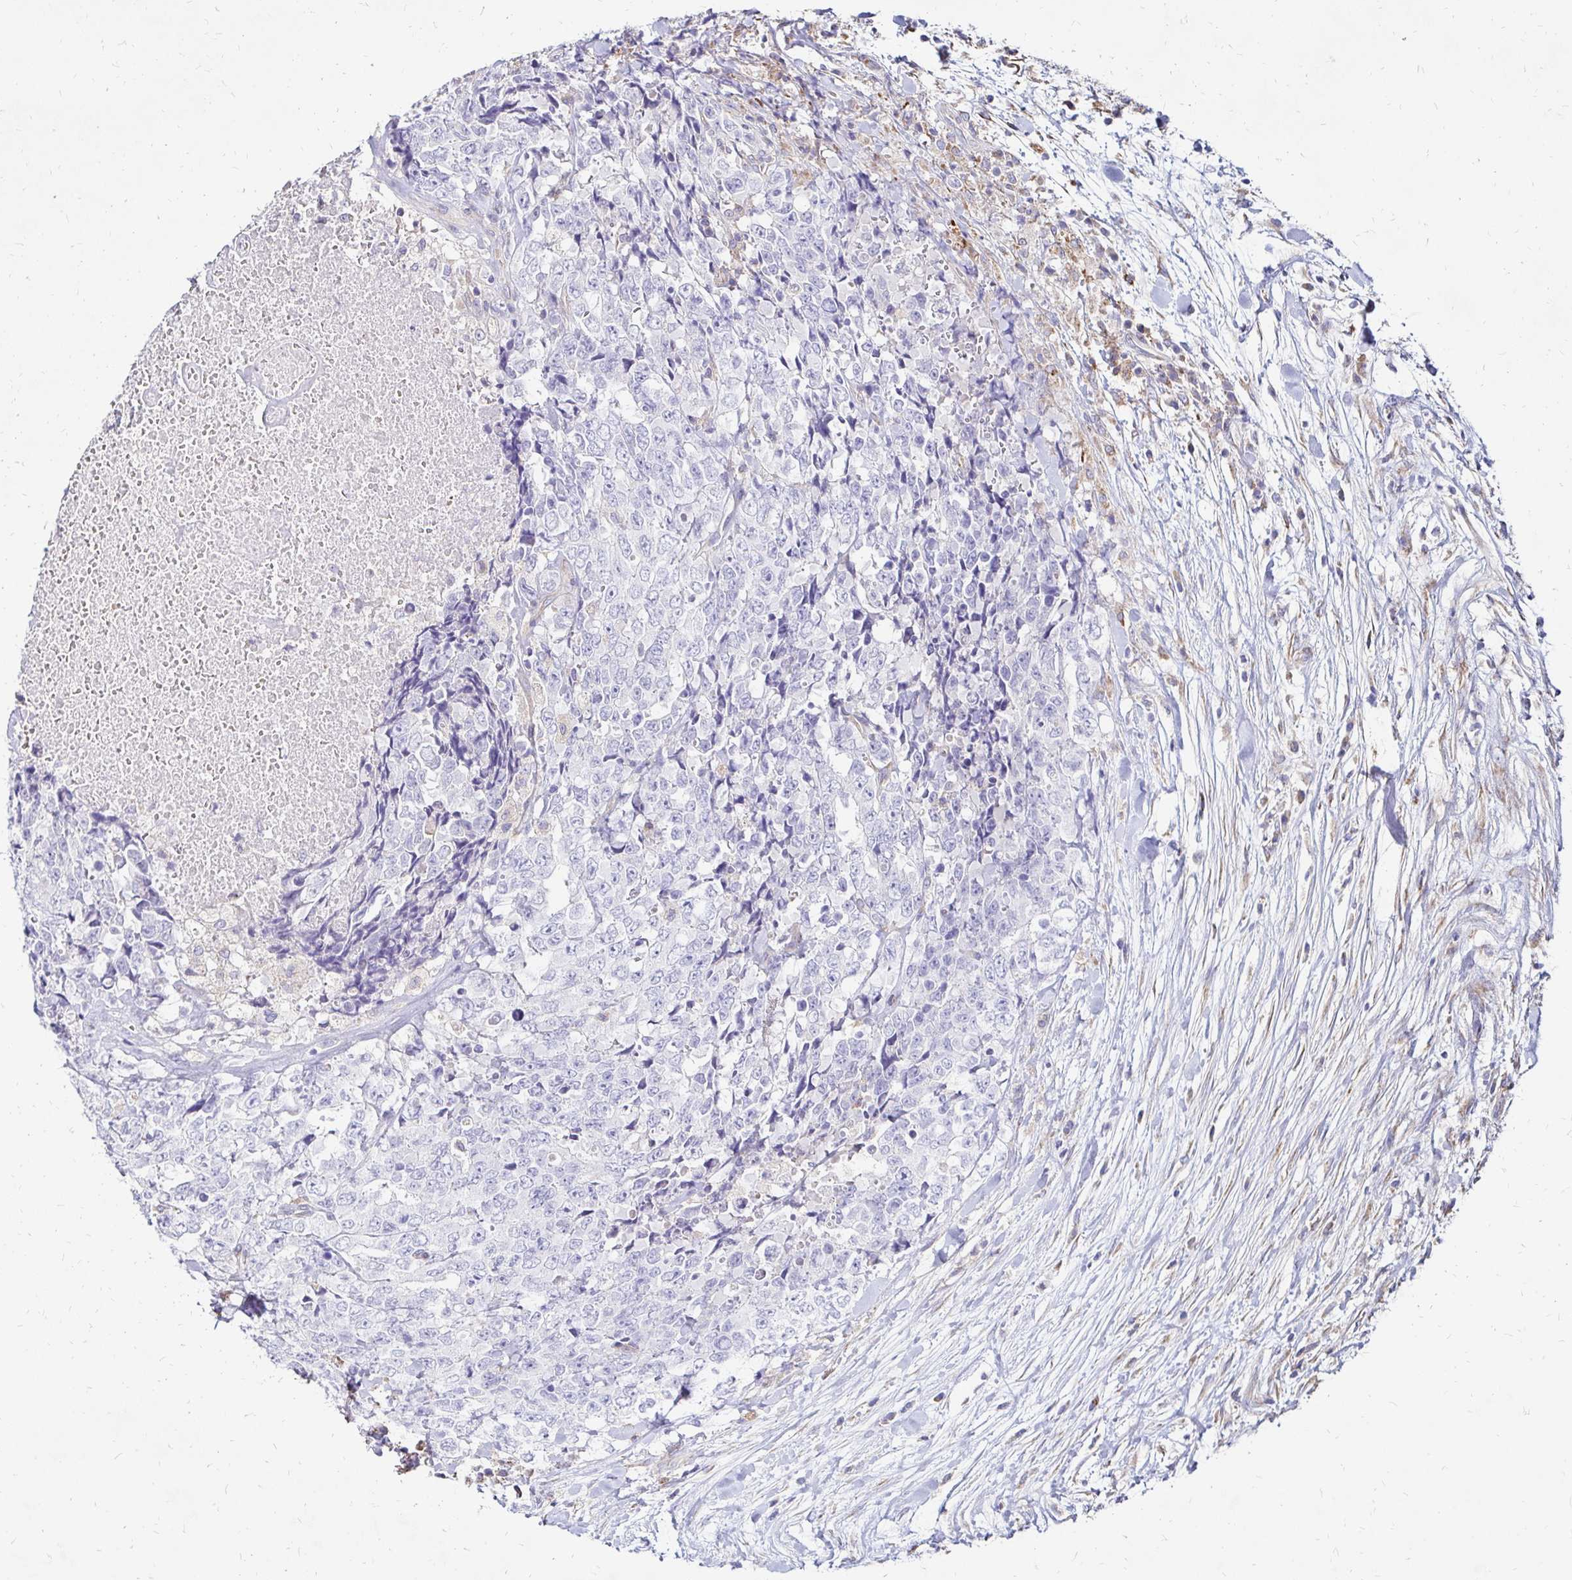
{"staining": {"intensity": "negative", "quantity": "none", "location": "none"}, "tissue": "testis cancer", "cell_type": "Tumor cells", "image_type": "cancer", "snomed": [{"axis": "morphology", "description": "Carcinoma, Embryonal, NOS"}, {"axis": "topography", "description": "Testis"}], "caption": "Immunohistochemical staining of testis cancer exhibits no significant expression in tumor cells.", "gene": "IDUA", "patient": {"sex": "male", "age": 24}}